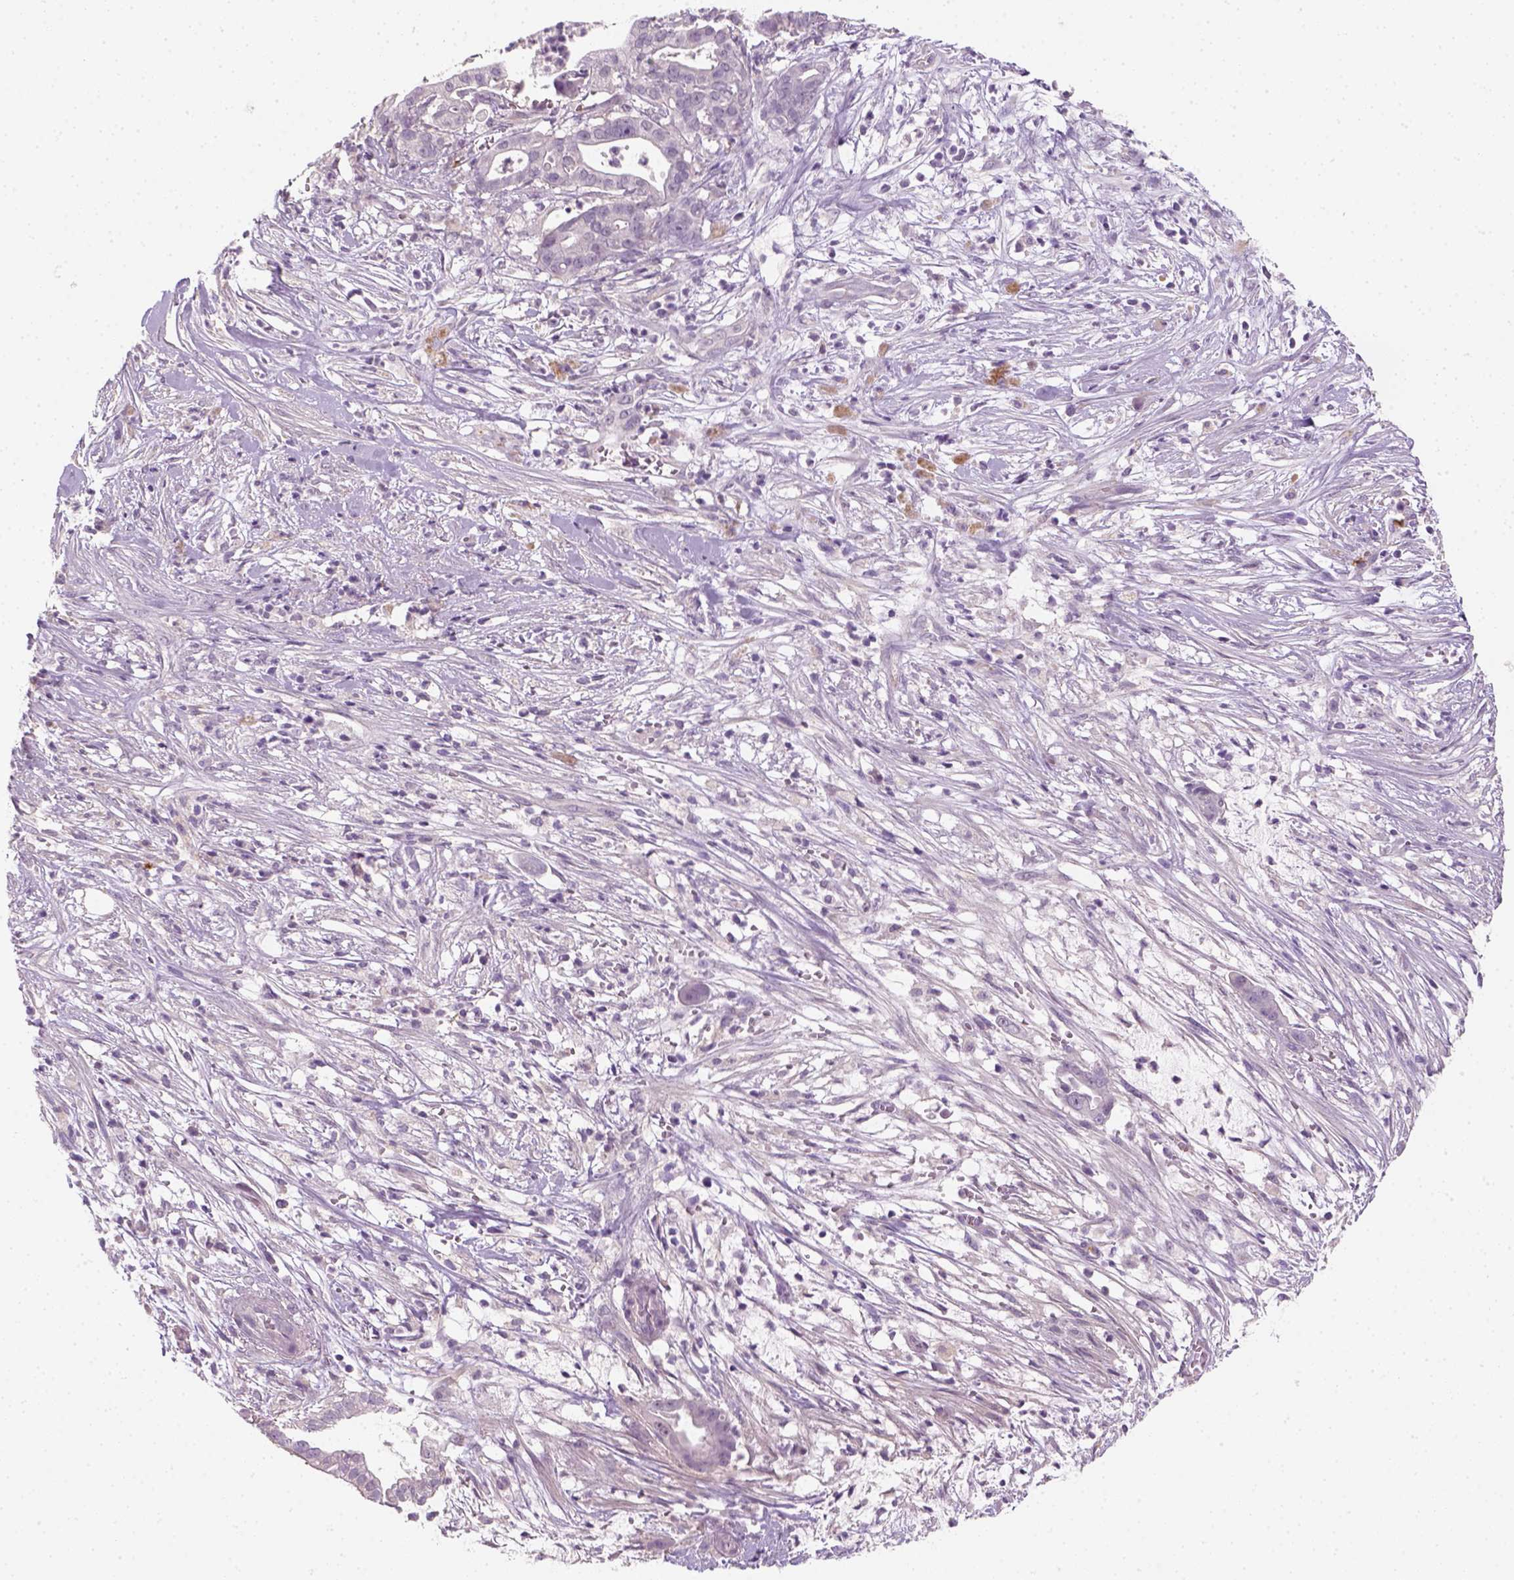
{"staining": {"intensity": "negative", "quantity": "none", "location": "none"}, "tissue": "pancreatic cancer", "cell_type": "Tumor cells", "image_type": "cancer", "snomed": [{"axis": "morphology", "description": "Adenocarcinoma, NOS"}, {"axis": "topography", "description": "Pancreas"}], "caption": "Immunohistochemical staining of human pancreatic cancer (adenocarcinoma) displays no significant positivity in tumor cells.", "gene": "FAM163B", "patient": {"sex": "male", "age": 61}}